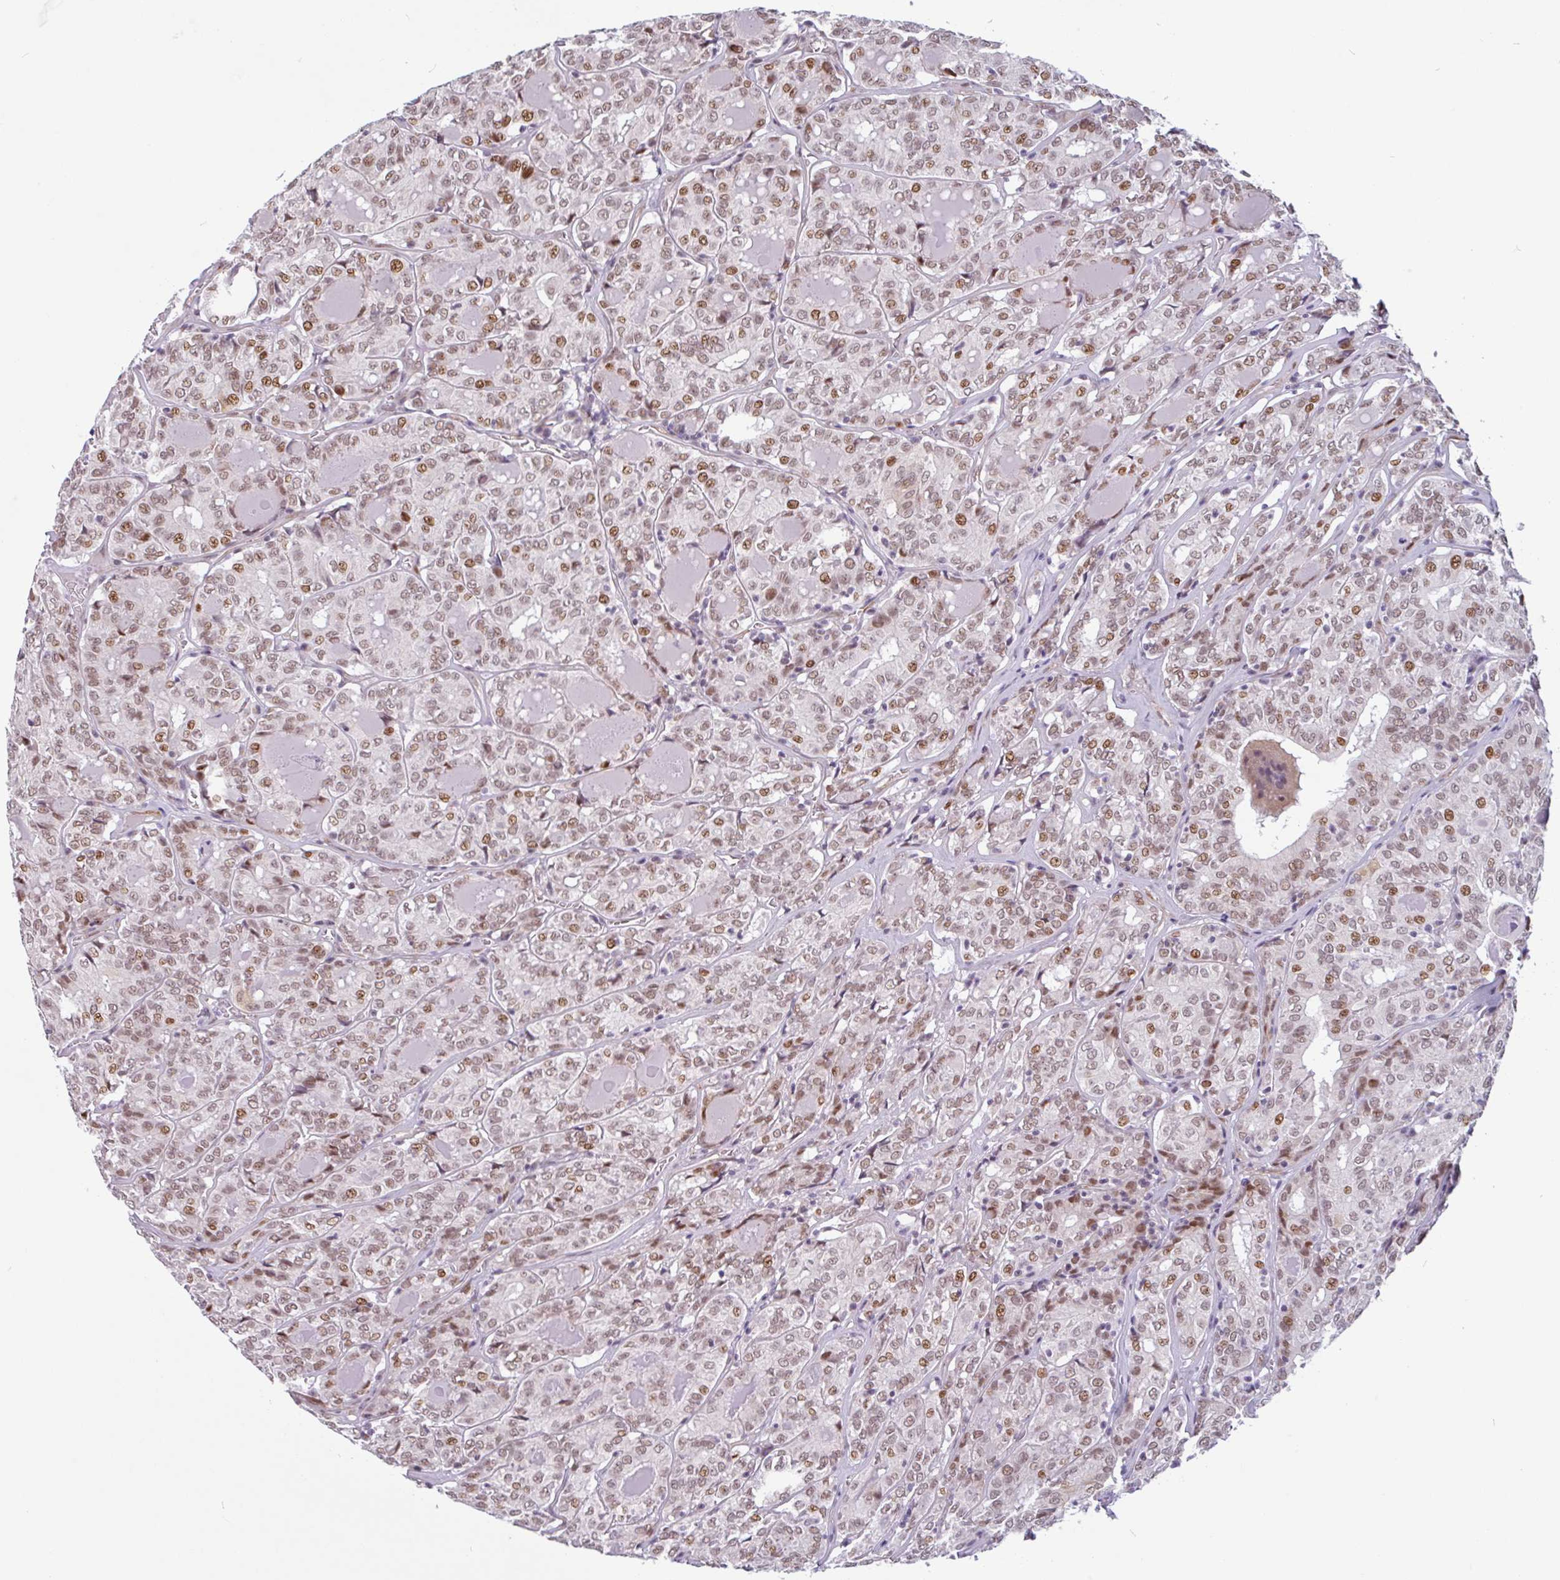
{"staining": {"intensity": "moderate", "quantity": ">75%", "location": "nuclear"}, "tissue": "thyroid cancer", "cell_type": "Tumor cells", "image_type": "cancer", "snomed": [{"axis": "morphology", "description": "Papillary adenocarcinoma, NOS"}, {"axis": "topography", "description": "Thyroid gland"}], "caption": "A medium amount of moderate nuclear staining is identified in approximately >75% of tumor cells in thyroid papillary adenocarcinoma tissue.", "gene": "TMEM119", "patient": {"sex": "female", "age": 72}}